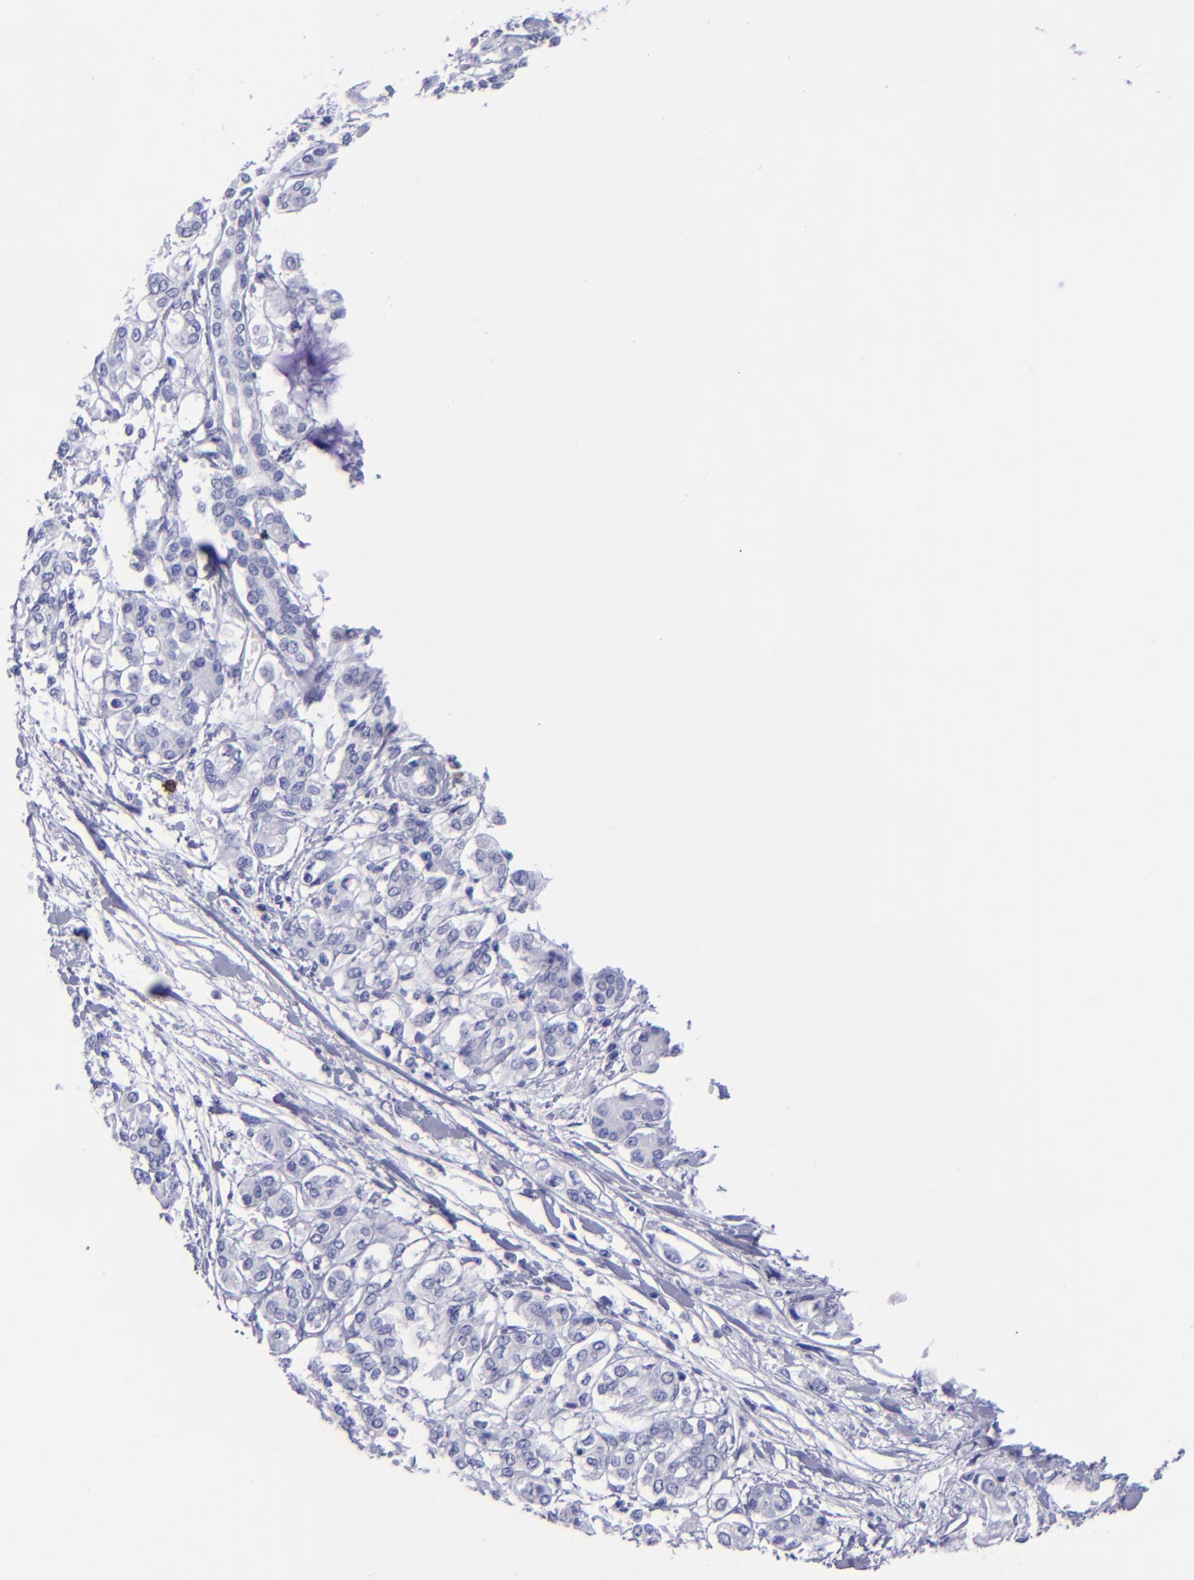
{"staining": {"intensity": "negative", "quantity": "none", "location": "none"}, "tissue": "pancreatic cancer", "cell_type": "Tumor cells", "image_type": "cancer", "snomed": [{"axis": "morphology", "description": "Adenocarcinoma, NOS"}, {"axis": "topography", "description": "Pancreas"}], "caption": "IHC photomicrograph of neoplastic tissue: human pancreatic cancer stained with DAB exhibits no significant protein staining in tumor cells. (DAB (3,3'-diaminobenzidine) immunohistochemistry, high magnification).", "gene": "CD6", "patient": {"sex": "female", "age": 70}}